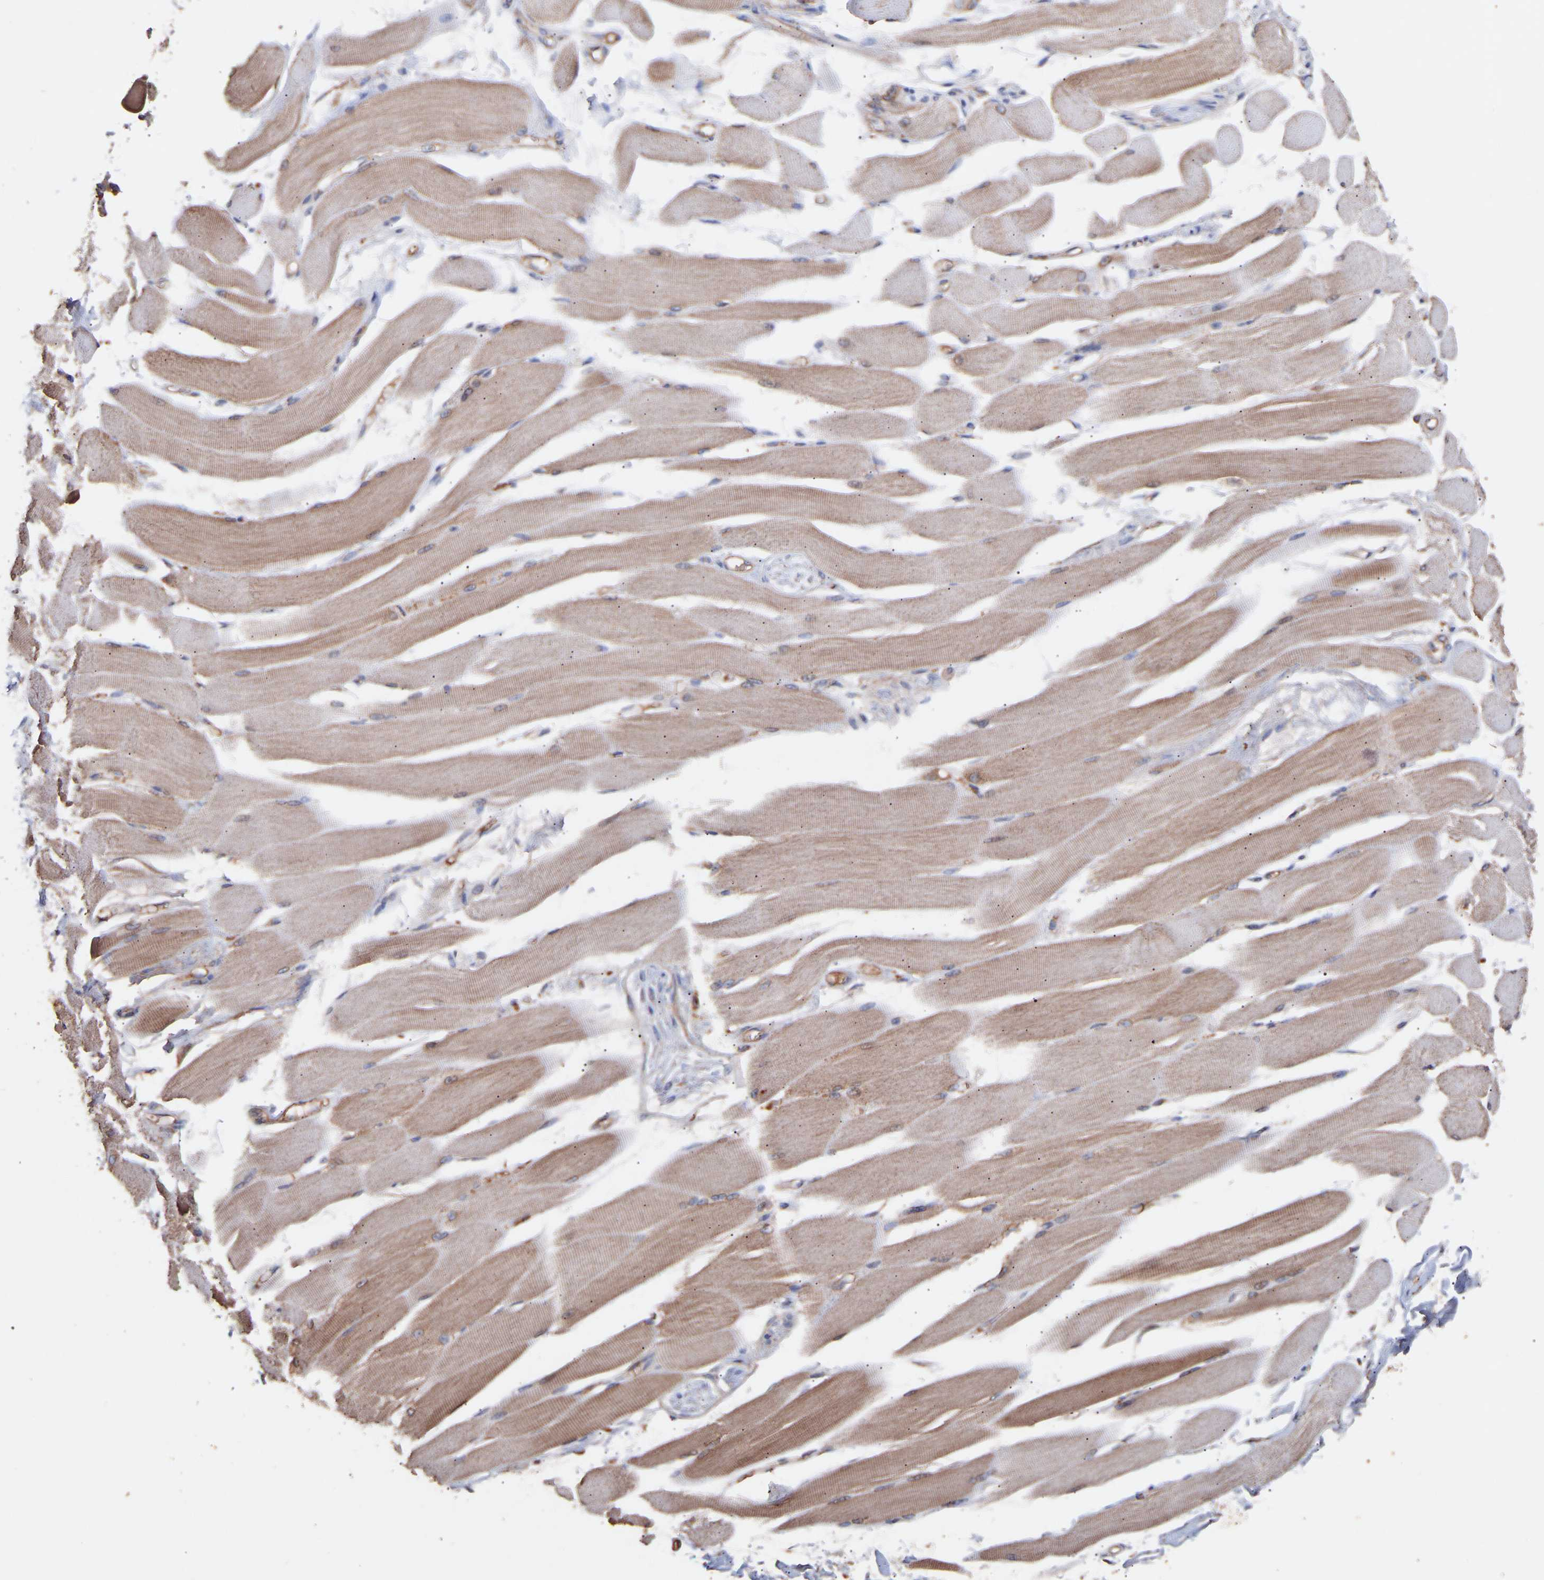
{"staining": {"intensity": "weak", "quantity": "25%-75%", "location": "cytoplasmic/membranous"}, "tissue": "skeletal muscle", "cell_type": "Myocytes", "image_type": "normal", "snomed": [{"axis": "morphology", "description": "Normal tissue, NOS"}, {"axis": "topography", "description": "Skeletal muscle"}, {"axis": "topography", "description": "Peripheral nerve tissue"}], "caption": "IHC (DAB (3,3'-diaminobenzidine)) staining of benign human skeletal muscle displays weak cytoplasmic/membranous protein expression in approximately 25%-75% of myocytes. The staining is performed using DAB brown chromogen to label protein expression. The nuclei are counter-stained blue using hematoxylin.", "gene": "TMEM268", "patient": {"sex": "female", "age": 84}}